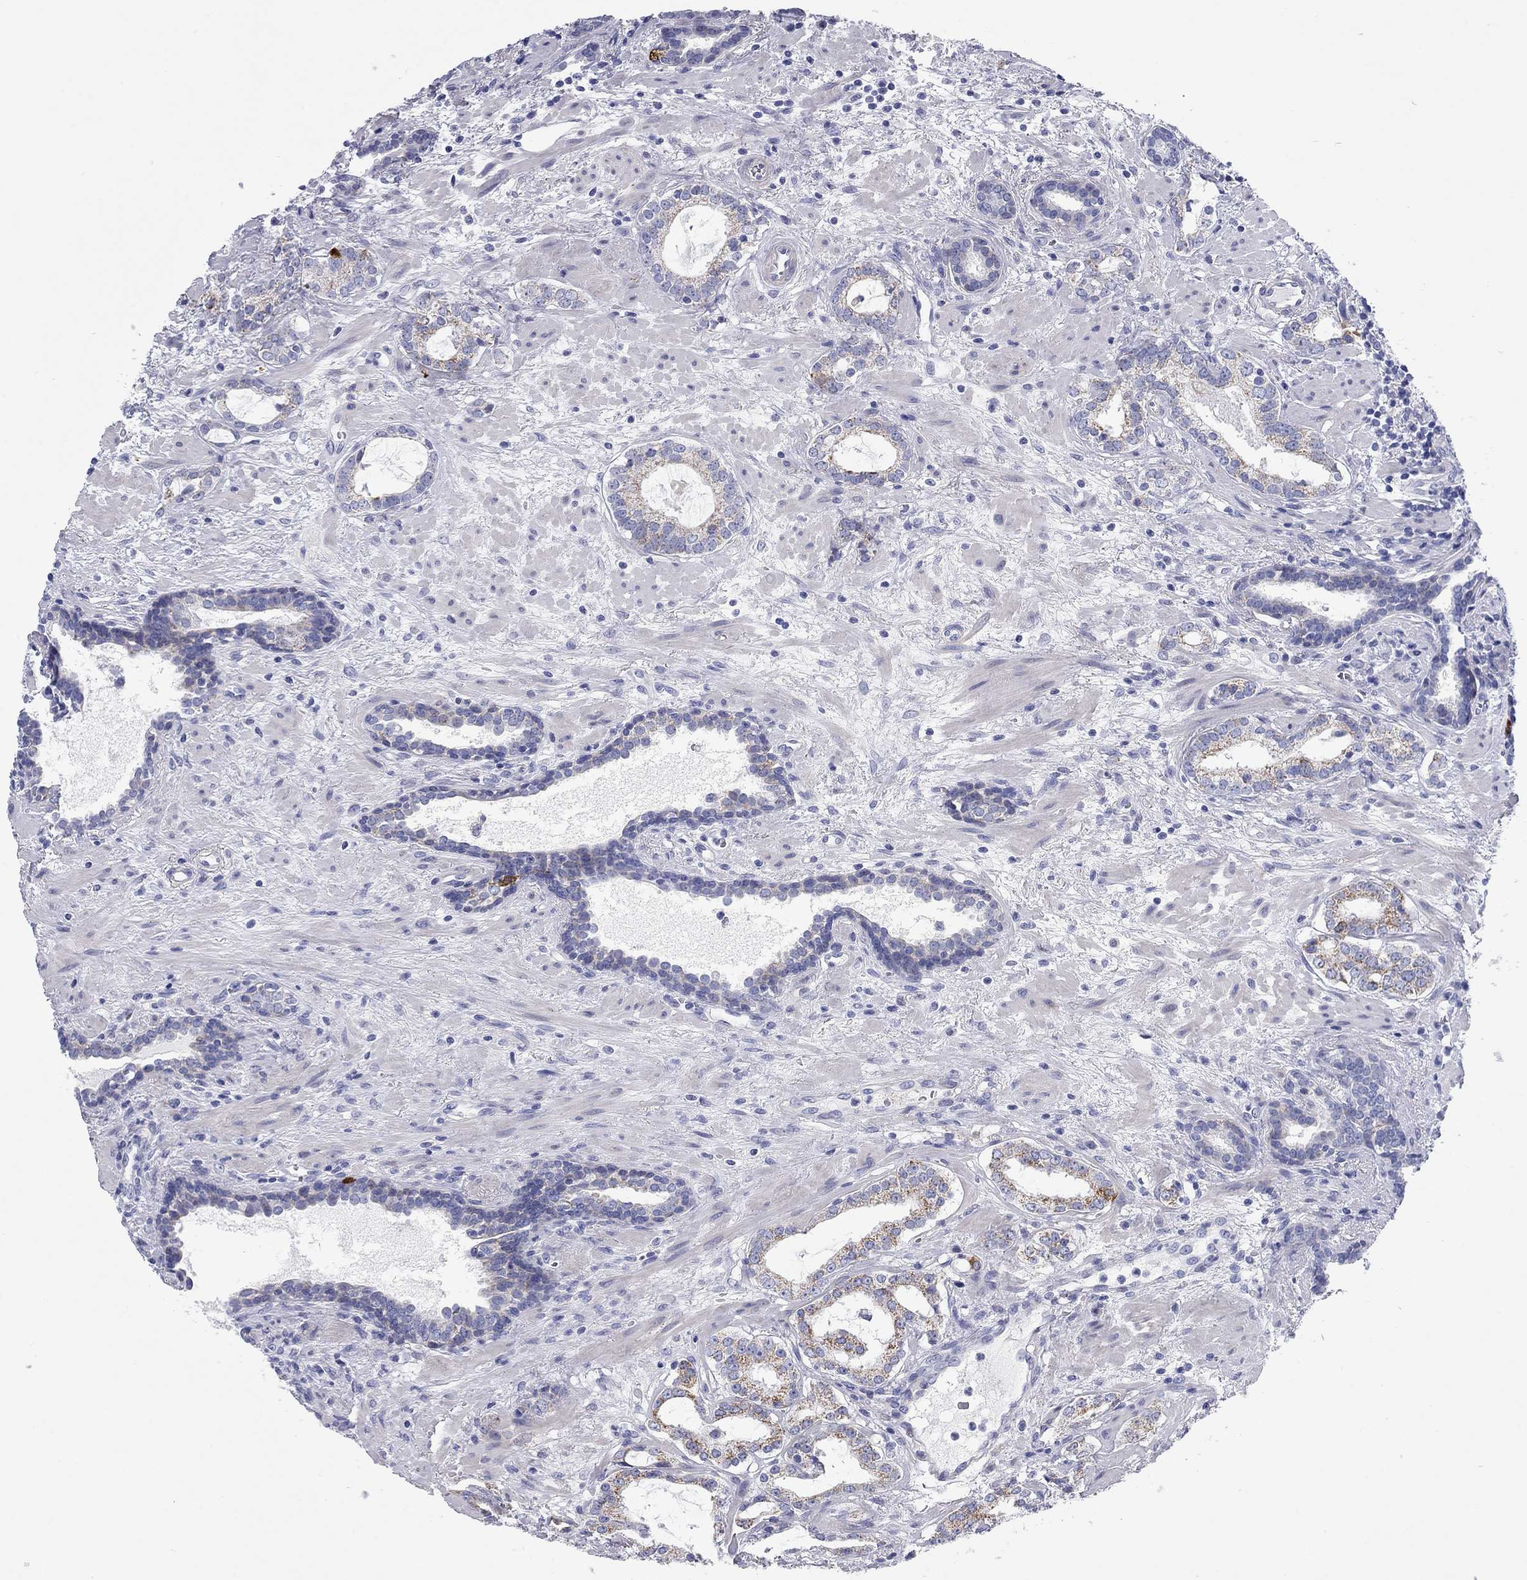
{"staining": {"intensity": "moderate", "quantity": "25%-75%", "location": "cytoplasmic/membranous"}, "tissue": "prostate cancer", "cell_type": "Tumor cells", "image_type": "cancer", "snomed": [{"axis": "morphology", "description": "Adenocarcinoma, NOS"}, {"axis": "topography", "description": "Prostate"}], "caption": "Prostate adenocarcinoma stained with a brown dye shows moderate cytoplasmic/membranous positive positivity in about 25%-75% of tumor cells.", "gene": "CHI3L2", "patient": {"sex": "male", "age": 66}}